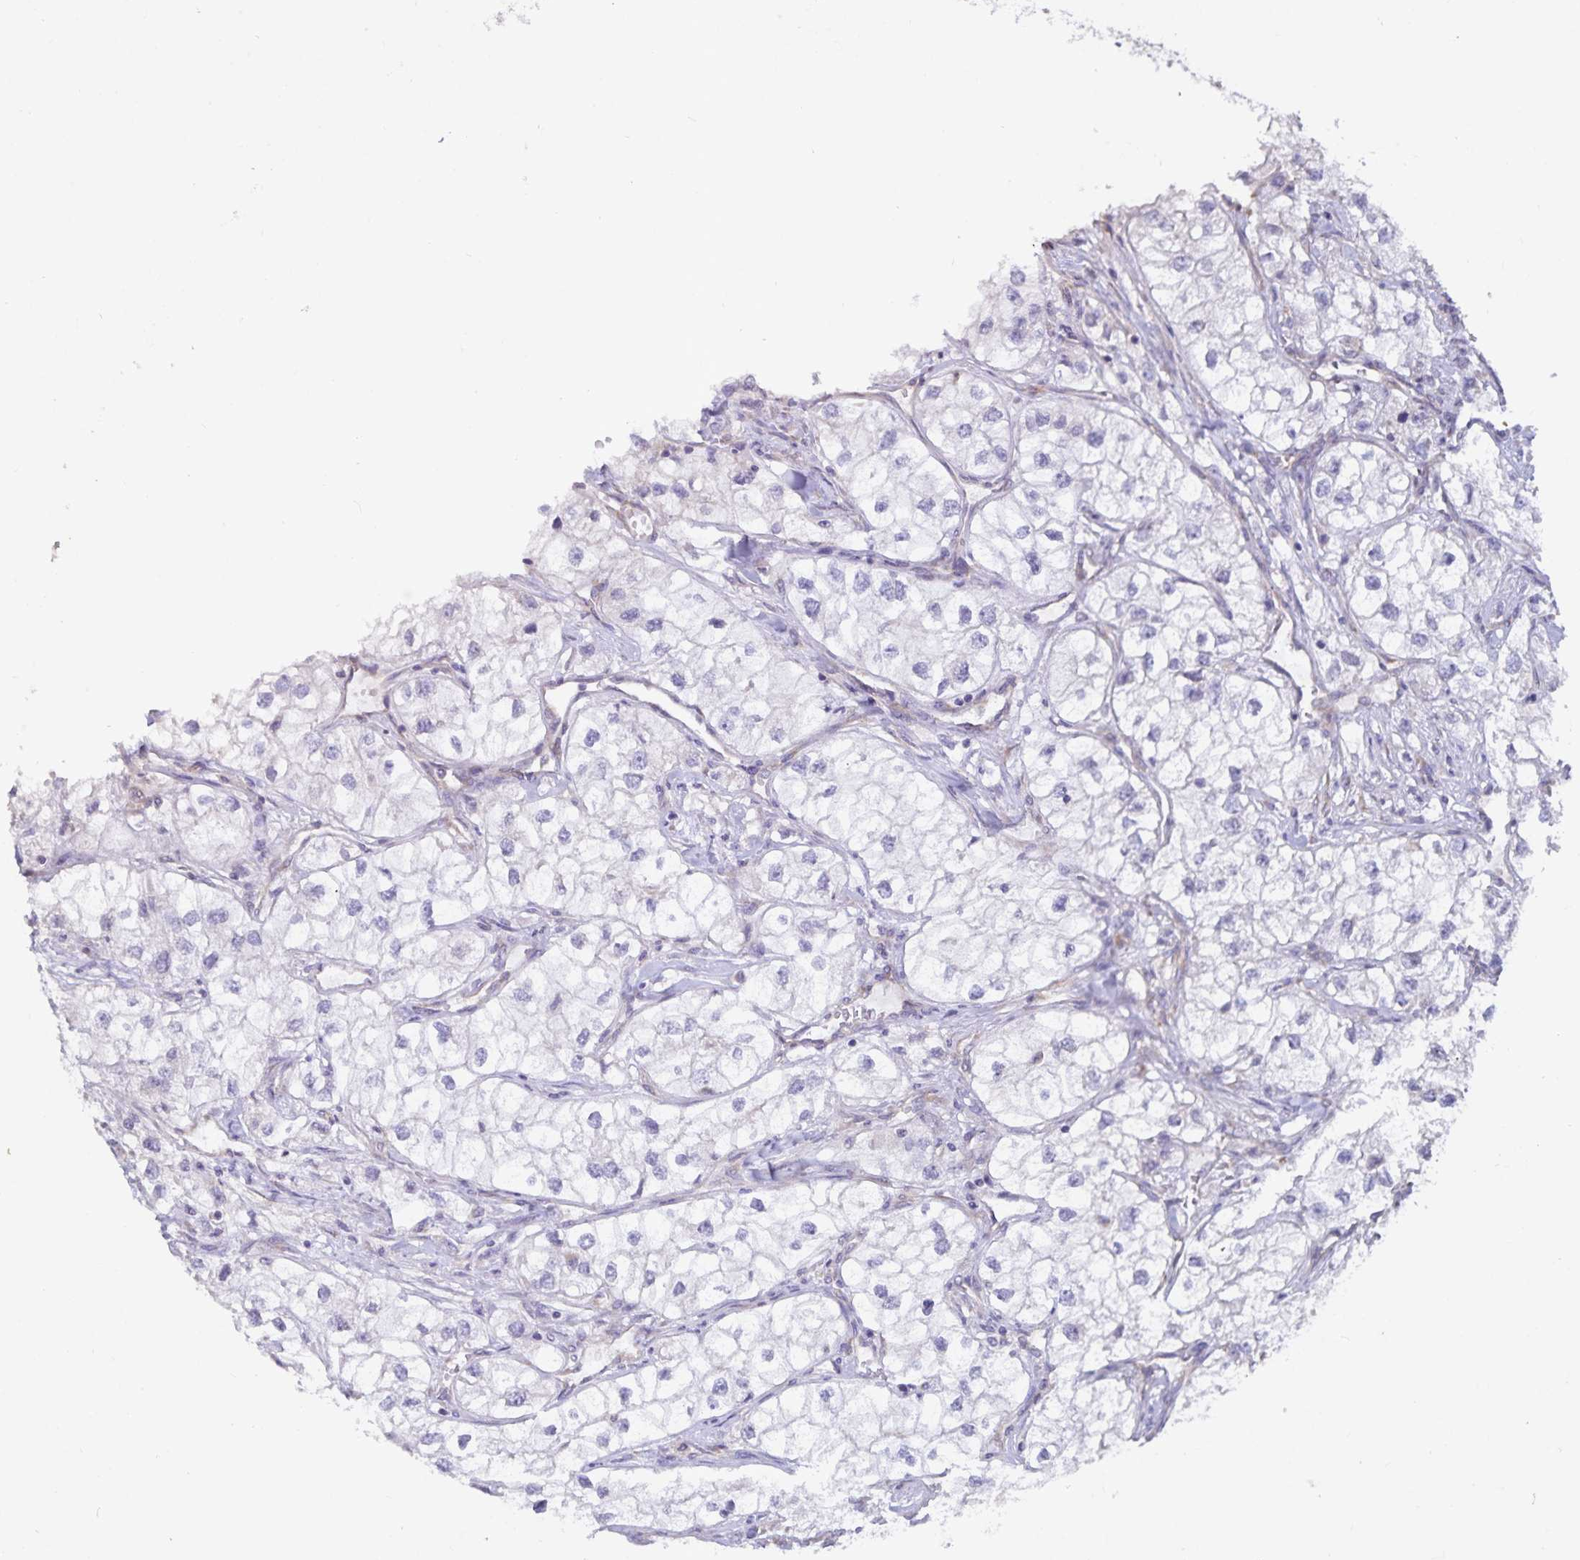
{"staining": {"intensity": "negative", "quantity": "none", "location": "none"}, "tissue": "renal cancer", "cell_type": "Tumor cells", "image_type": "cancer", "snomed": [{"axis": "morphology", "description": "Adenocarcinoma, NOS"}, {"axis": "topography", "description": "Kidney"}], "caption": "A micrograph of human renal adenocarcinoma is negative for staining in tumor cells. The staining is performed using DAB (3,3'-diaminobenzidine) brown chromogen with nuclei counter-stained in using hematoxylin.", "gene": "FAM120A", "patient": {"sex": "male", "age": 59}}